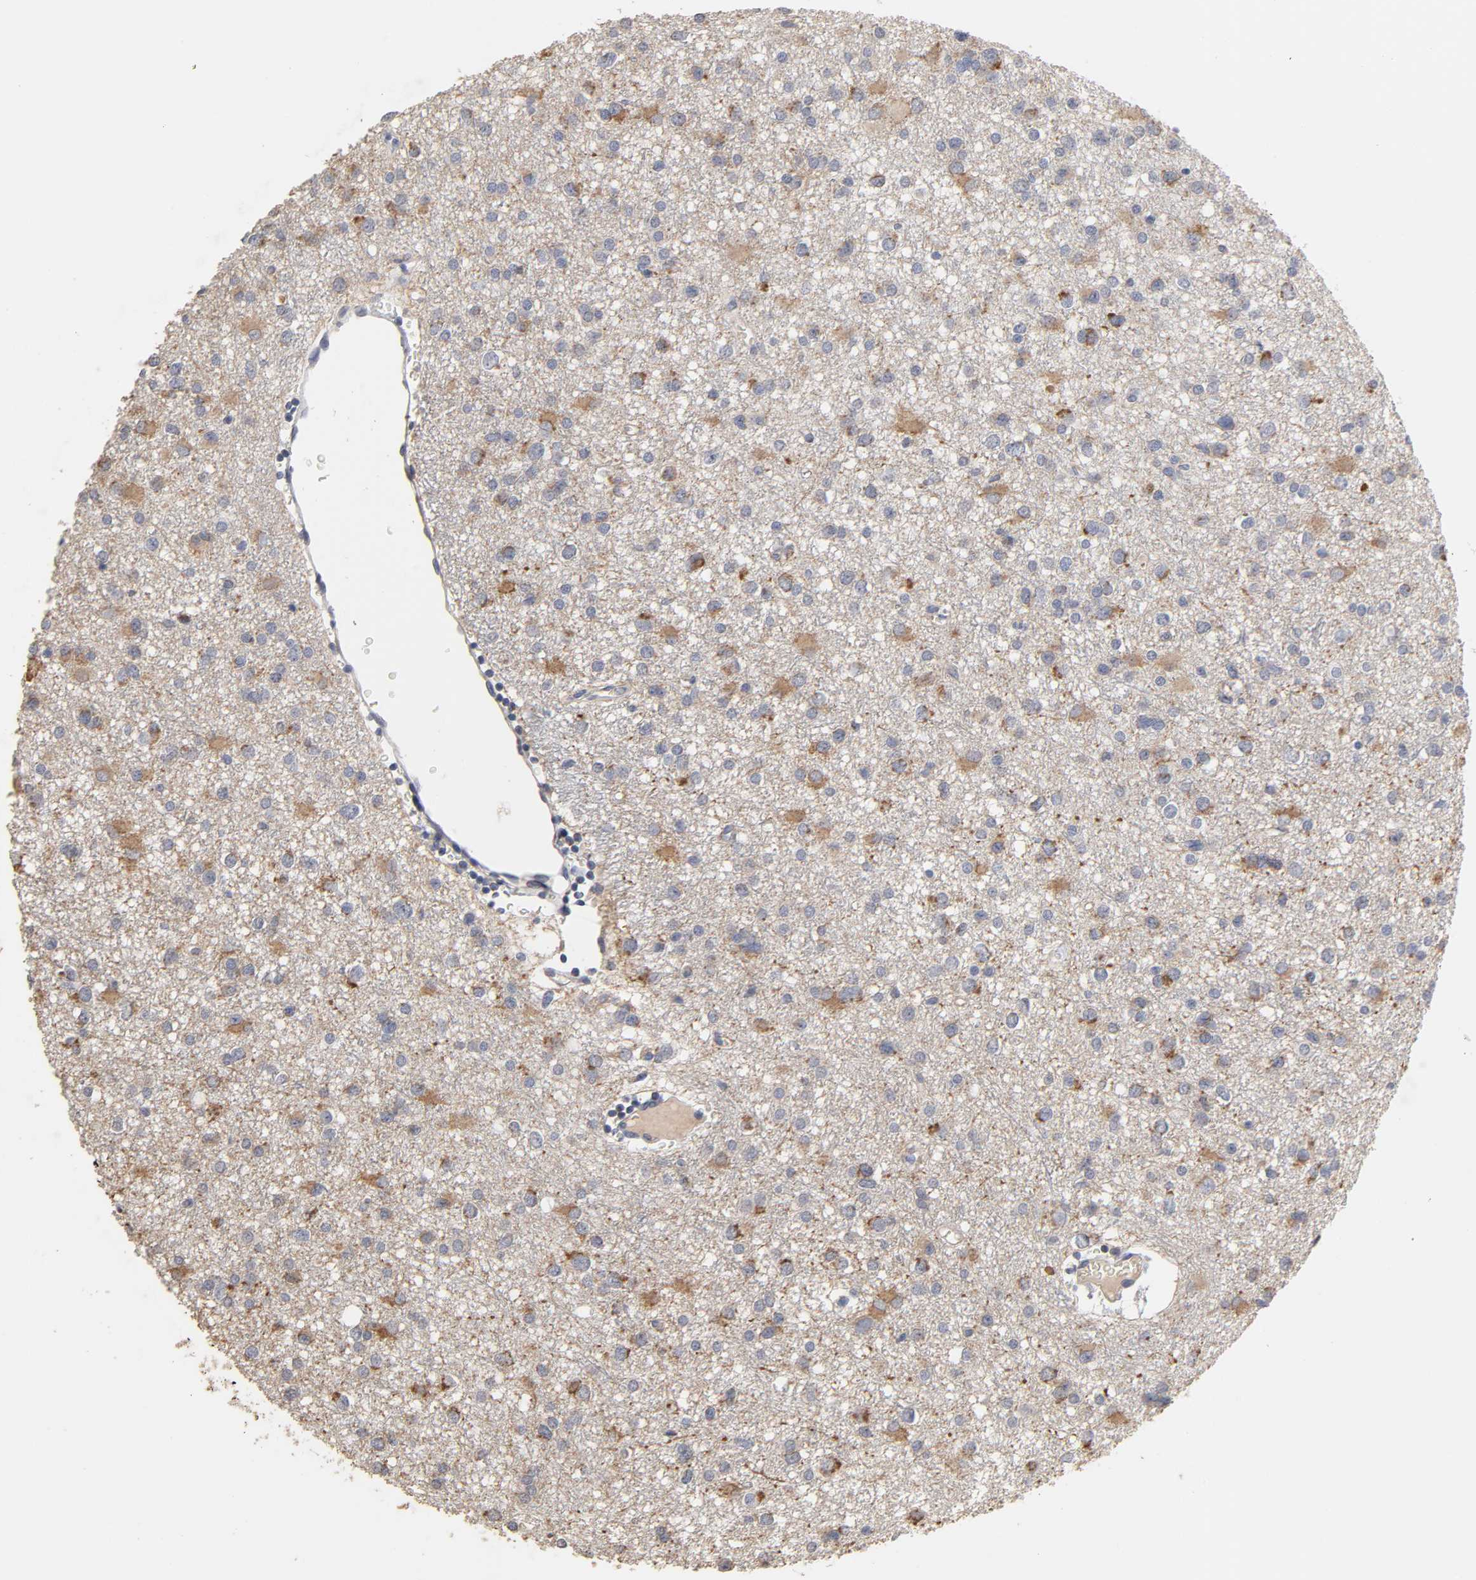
{"staining": {"intensity": "moderate", "quantity": "<25%", "location": "cytoplasmic/membranous"}, "tissue": "glioma", "cell_type": "Tumor cells", "image_type": "cancer", "snomed": [{"axis": "morphology", "description": "Glioma, malignant, Low grade"}, {"axis": "topography", "description": "Brain"}], "caption": "Immunohistochemistry (IHC) micrograph of neoplastic tissue: malignant low-grade glioma stained using immunohistochemistry (IHC) demonstrates low levels of moderate protein expression localized specifically in the cytoplasmic/membranous of tumor cells, appearing as a cytoplasmic/membranous brown color.", "gene": "CYCS", "patient": {"sex": "male", "age": 42}}